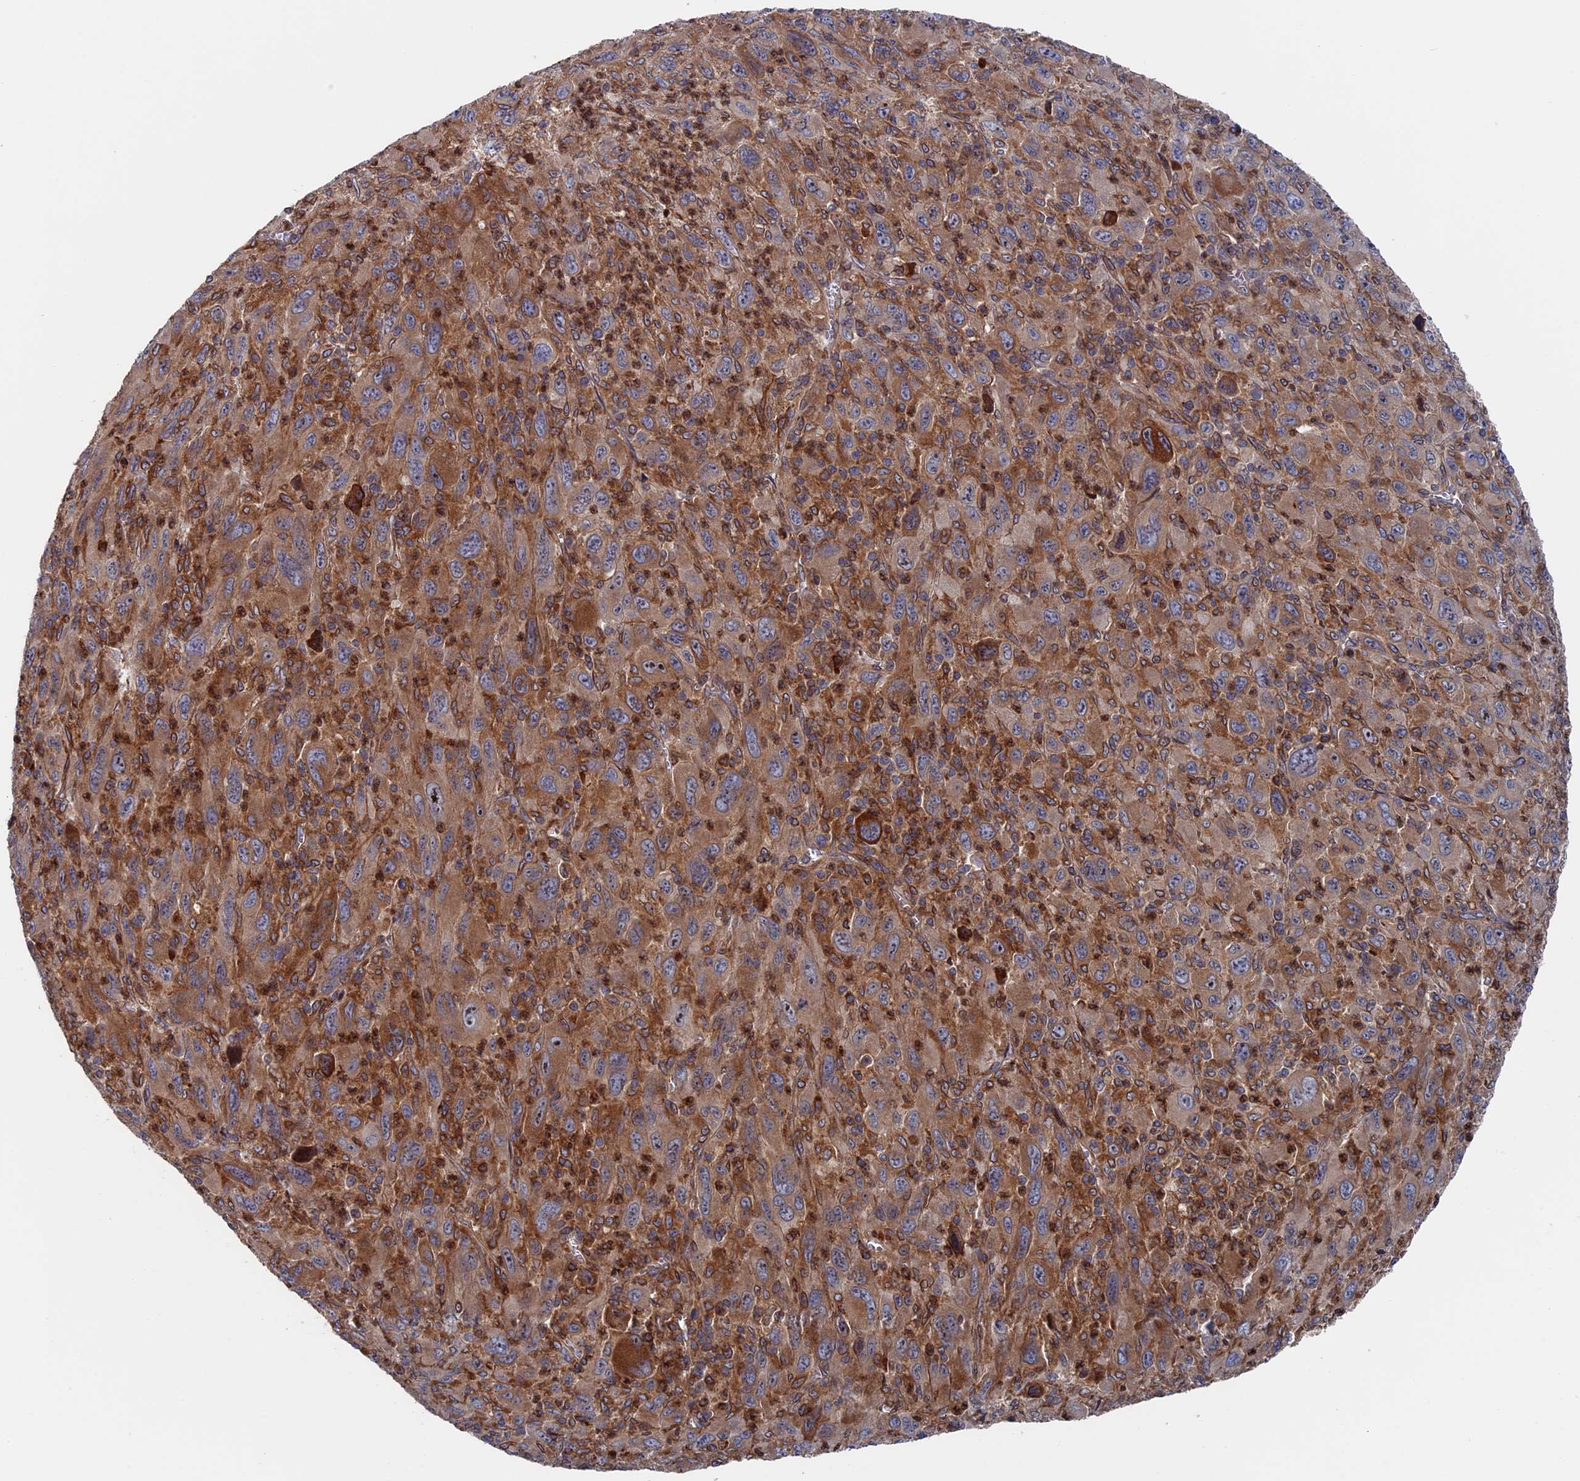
{"staining": {"intensity": "moderate", "quantity": ">75%", "location": "cytoplasmic/membranous"}, "tissue": "melanoma", "cell_type": "Tumor cells", "image_type": "cancer", "snomed": [{"axis": "morphology", "description": "Malignant melanoma, Metastatic site"}, {"axis": "topography", "description": "Skin"}], "caption": "Malignant melanoma (metastatic site) tissue exhibits moderate cytoplasmic/membranous staining in about >75% of tumor cells, visualized by immunohistochemistry. (IHC, brightfield microscopy, high magnification).", "gene": "RPUSD1", "patient": {"sex": "female", "age": 56}}